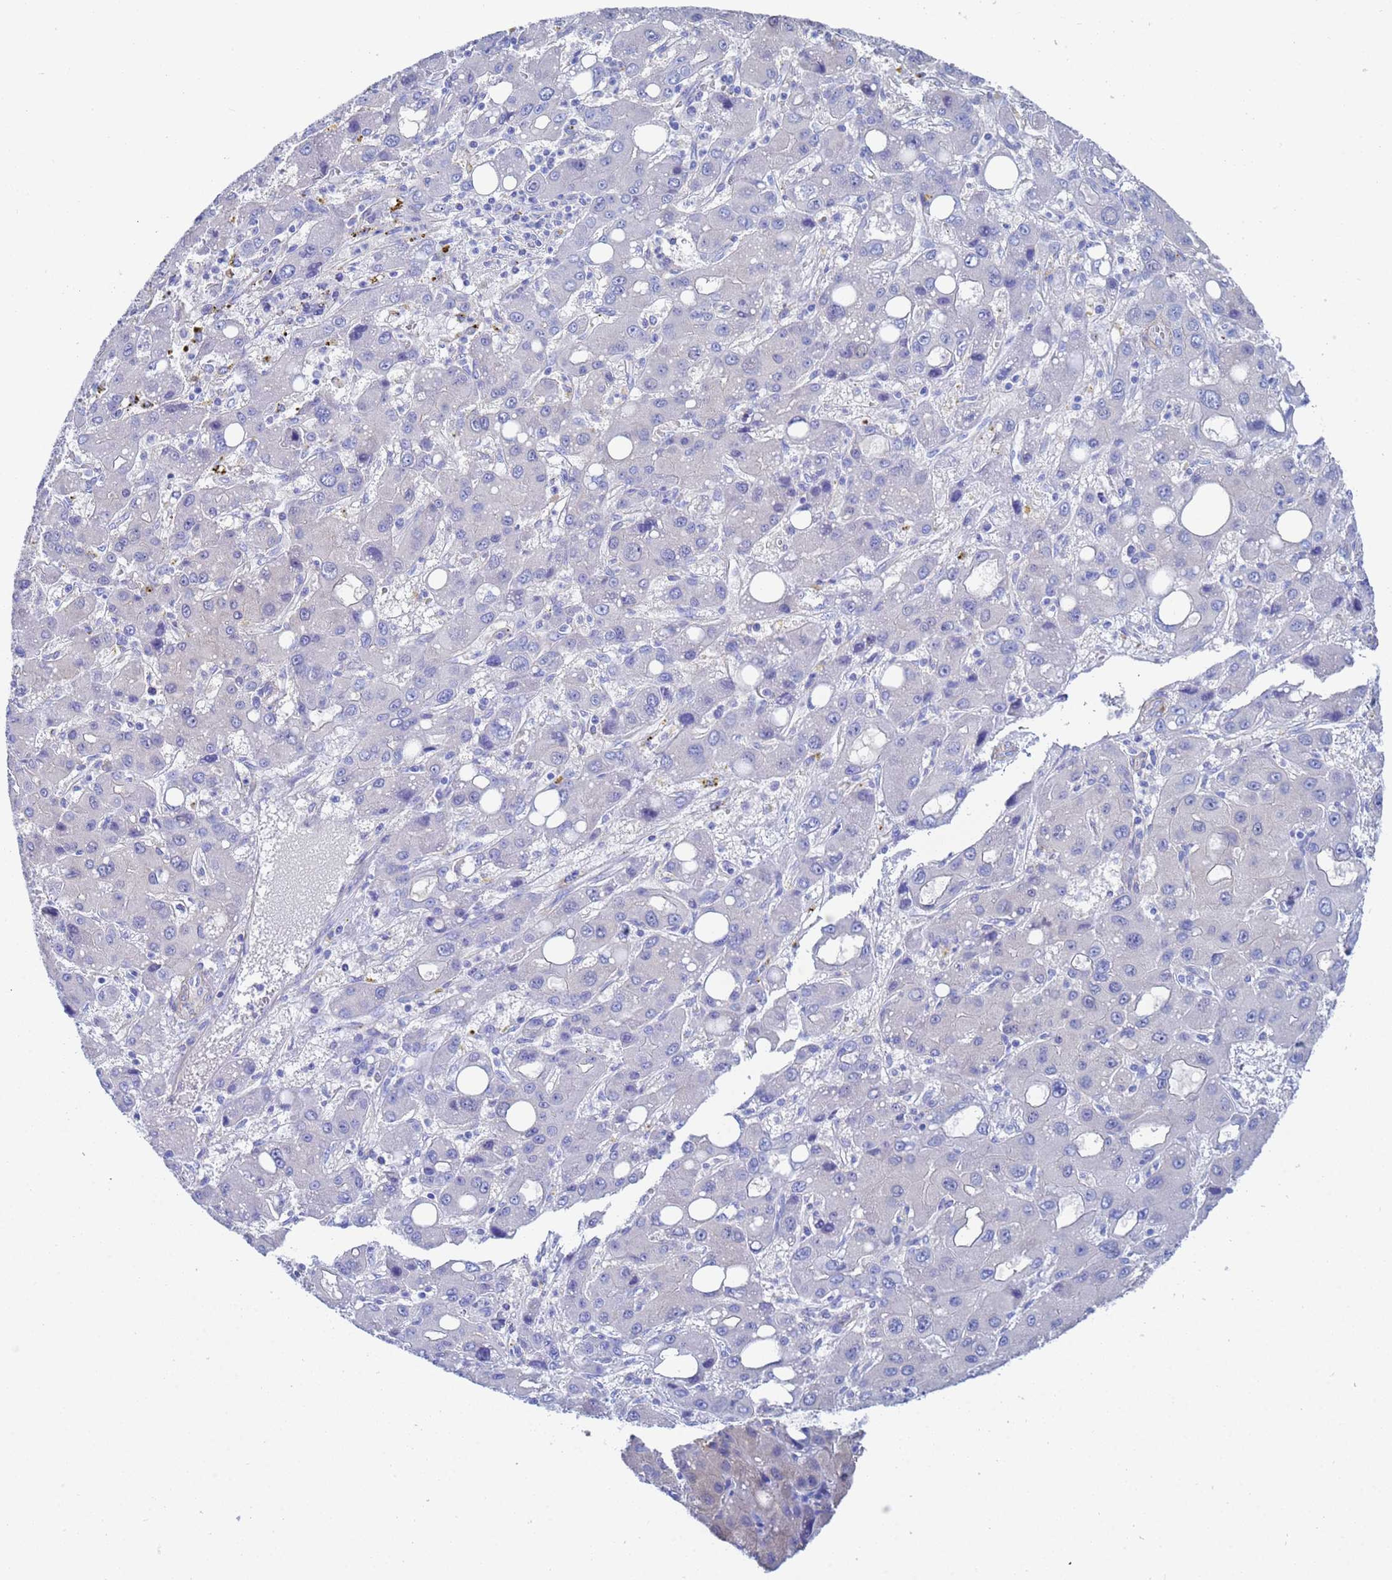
{"staining": {"intensity": "negative", "quantity": "none", "location": "none"}, "tissue": "liver cancer", "cell_type": "Tumor cells", "image_type": "cancer", "snomed": [{"axis": "morphology", "description": "Carcinoma, Hepatocellular, NOS"}, {"axis": "topography", "description": "Liver"}], "caption": "Immunohistochemical staining of hepatocellular carcinoma (liver) shows no significant positivity in tumor cells.", "gene": "CST4", "patient": {"sex": "male", "age": 55}}